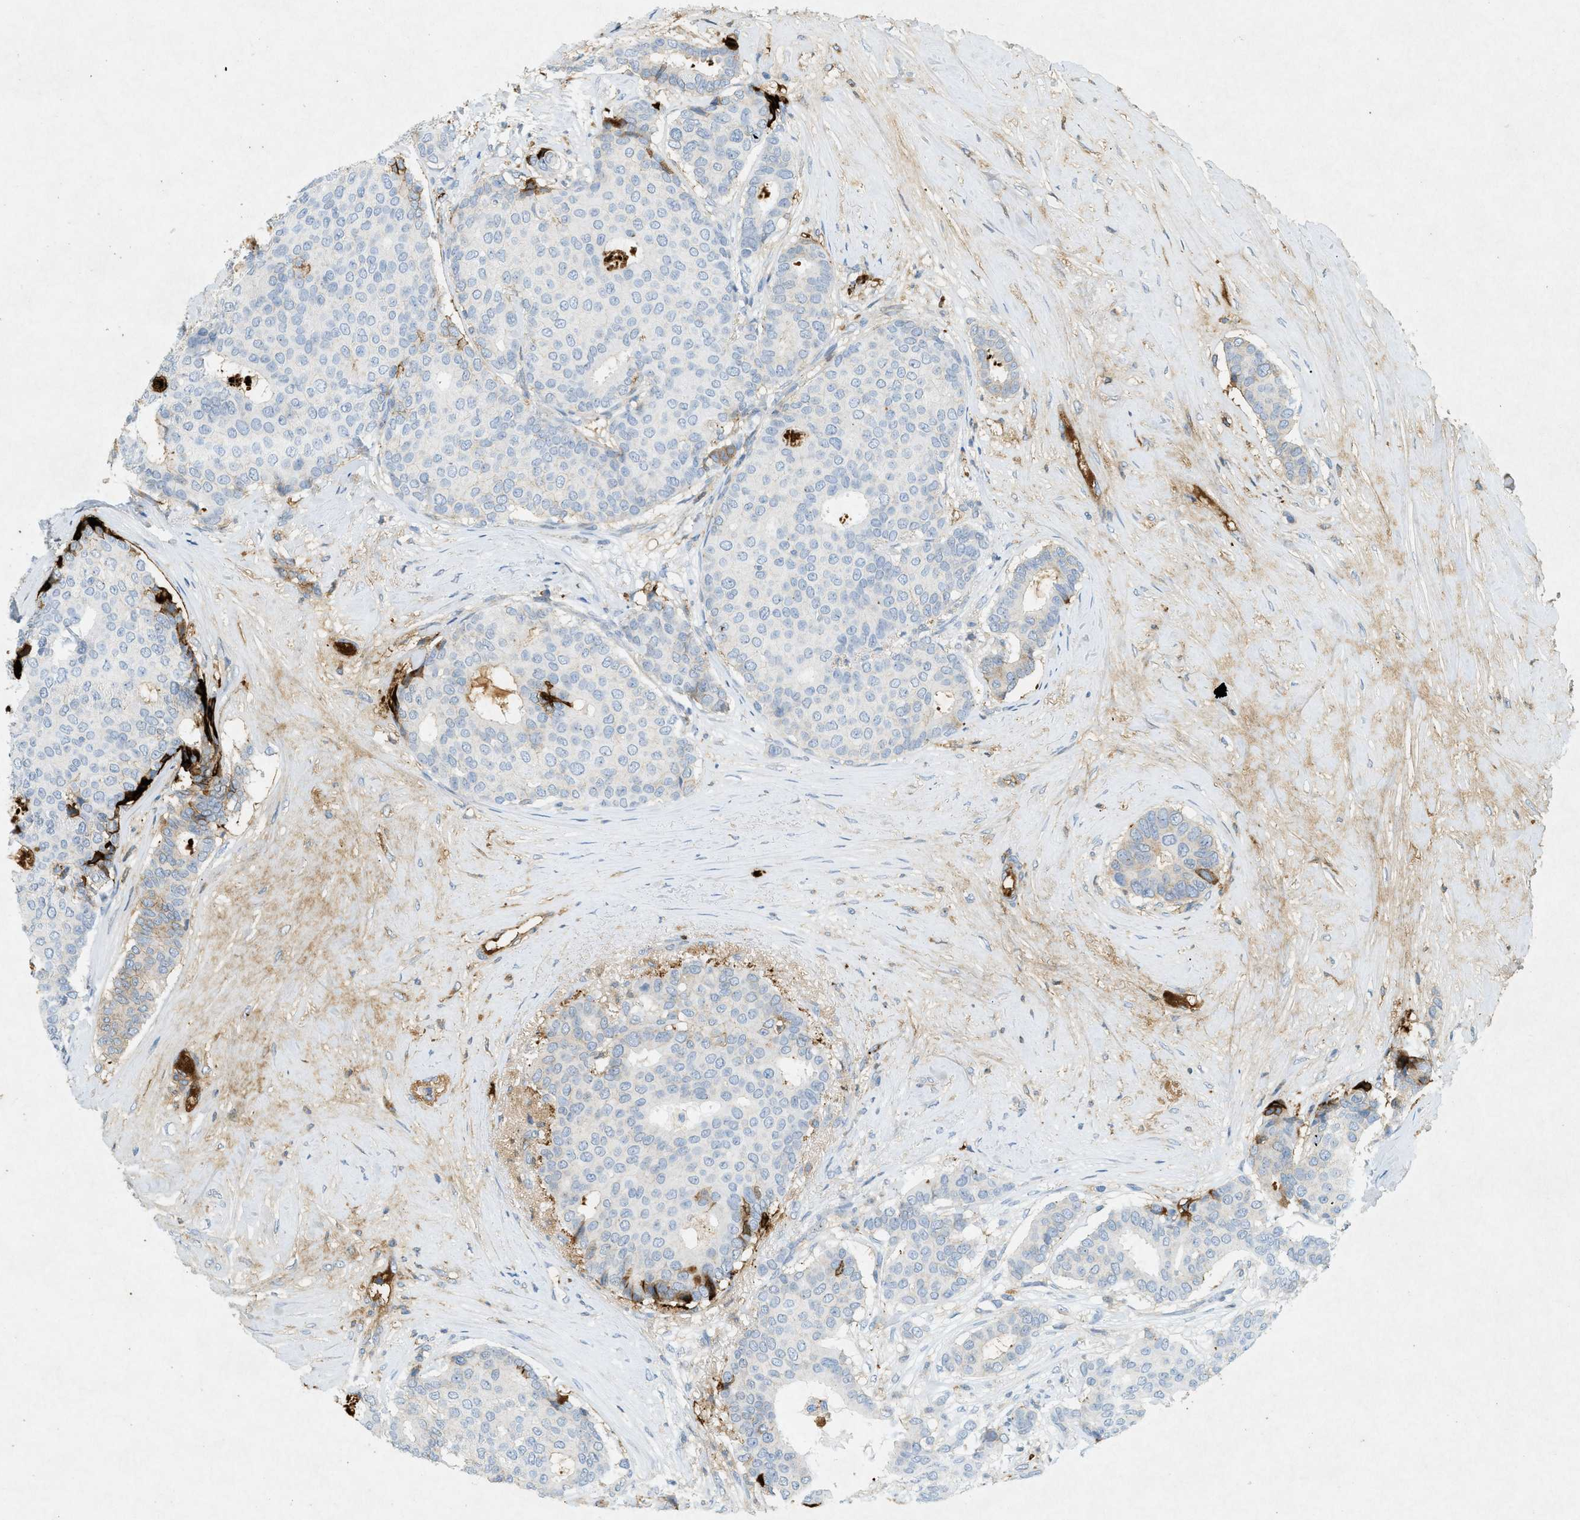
{"staining": {"intensity": "weak", "quantity": "<25%", "location": "cytoplasmic/membranous"}, "tissue": "breast cancer", "cell_type": "Tumor cells", "image_type": "cancer", "snomed": [{"axis": "morphology", "description": "Duct carcinoma"}, {"axis": "topography", "description": "Breast"}], "caption": "Breast cancer (invasive ductal carcinoma) was stained to show a protein in brown. There is no significant staining in tumor cells.", "gene": "F2", "patient": {"sex": "female", "age": 75}}